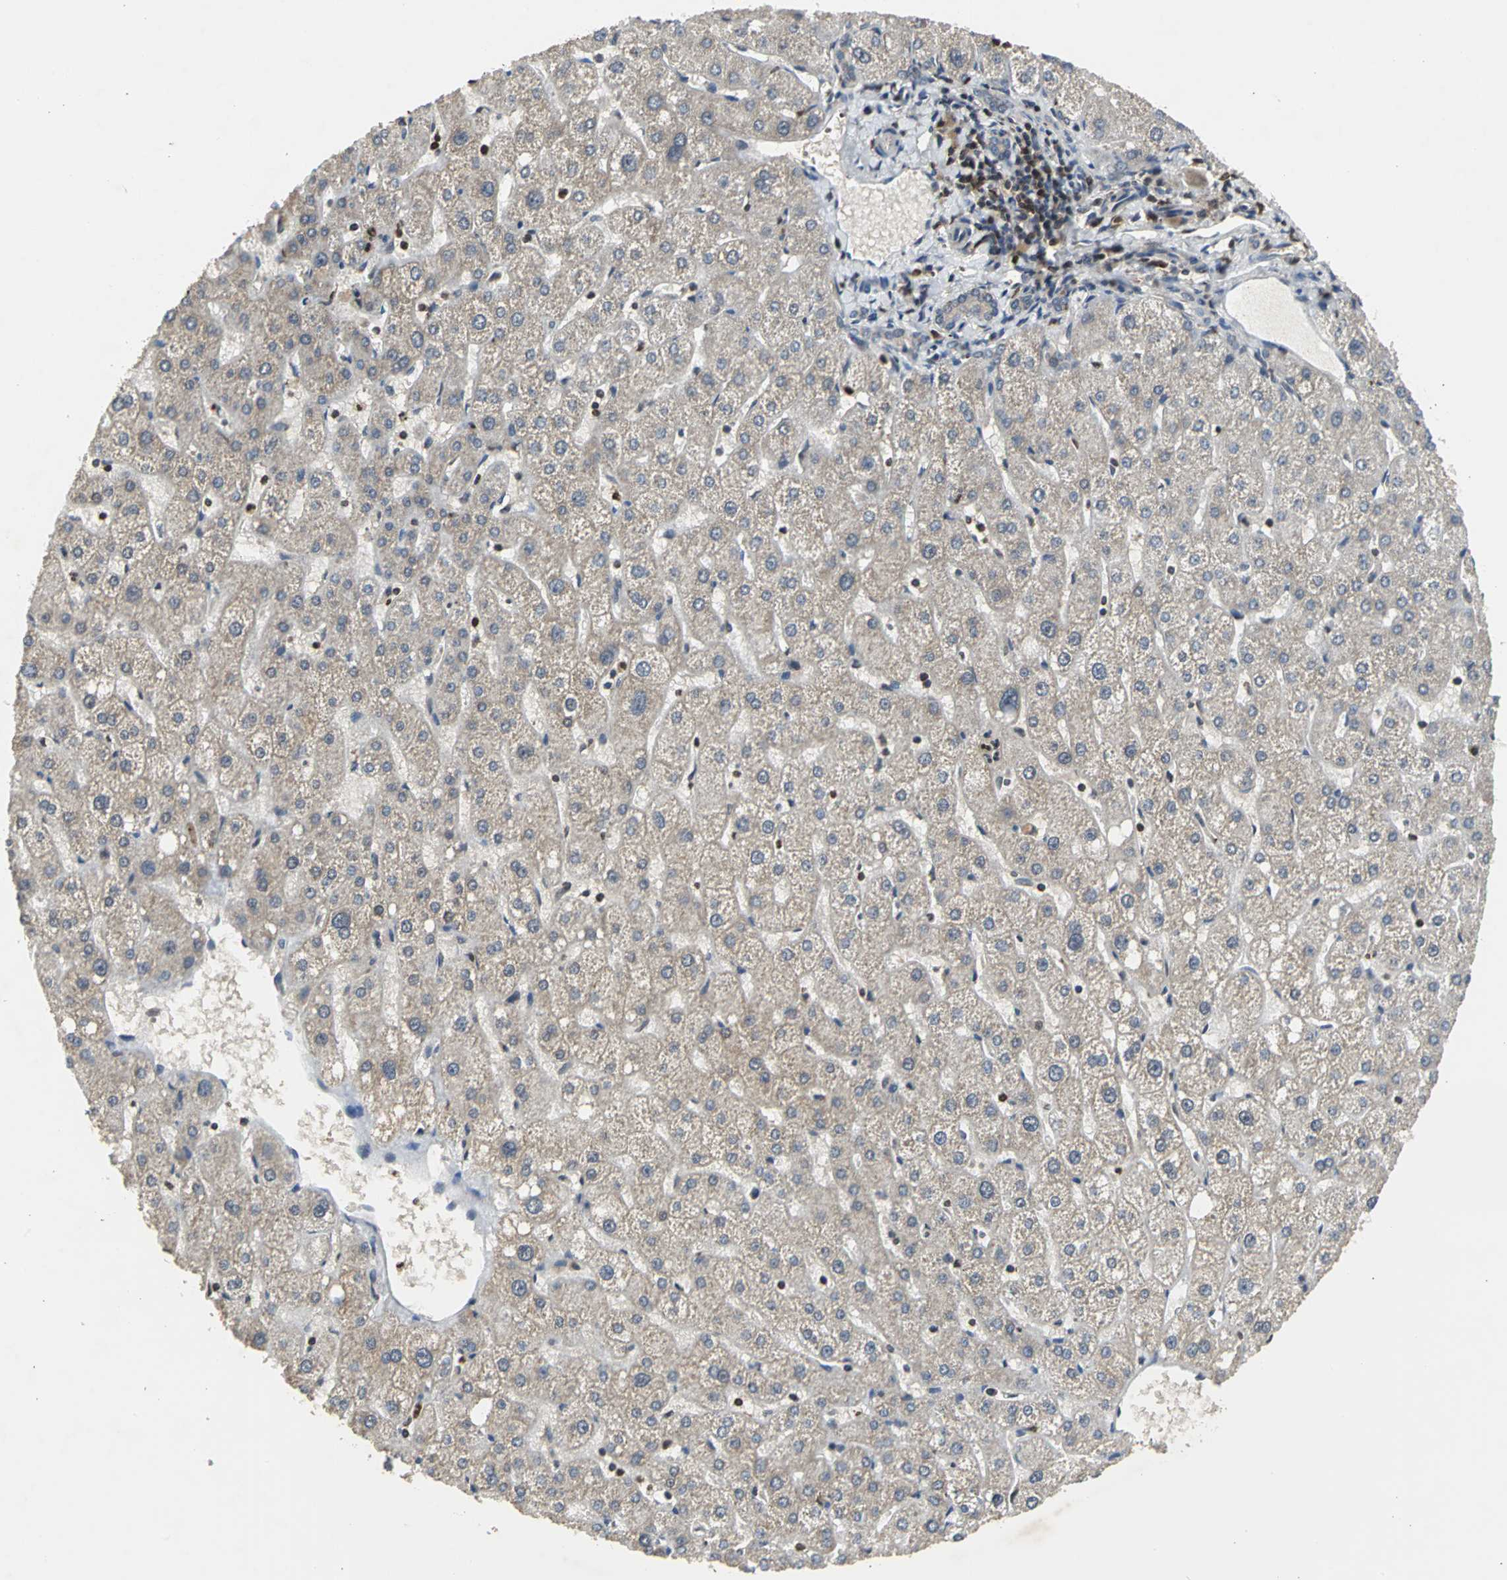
{"staining": {"intensity": "weak", "quantity": ">75%", "location": "cytoplasmic/membranous"}, "tissue": "liver", "cell_type": "Cholangiocytes", "image_type": "normal", "snomed": [{"axis": "morphology", "description": "Normal tissue, NOS"}, {"axis": "topography", "description": "Liver"}], "caption": "Liver was stained to show a protein in brown. There is low levels of weak cytoplasmic/membranous staining in approximately >75% of cholangiocytes. Using DAB (brown) and hematoxylin (blue) stains, captured at high magnification using brightfield microscopy.", "gene": "AHR", "patient": {"sex": "male", "age": 67}}